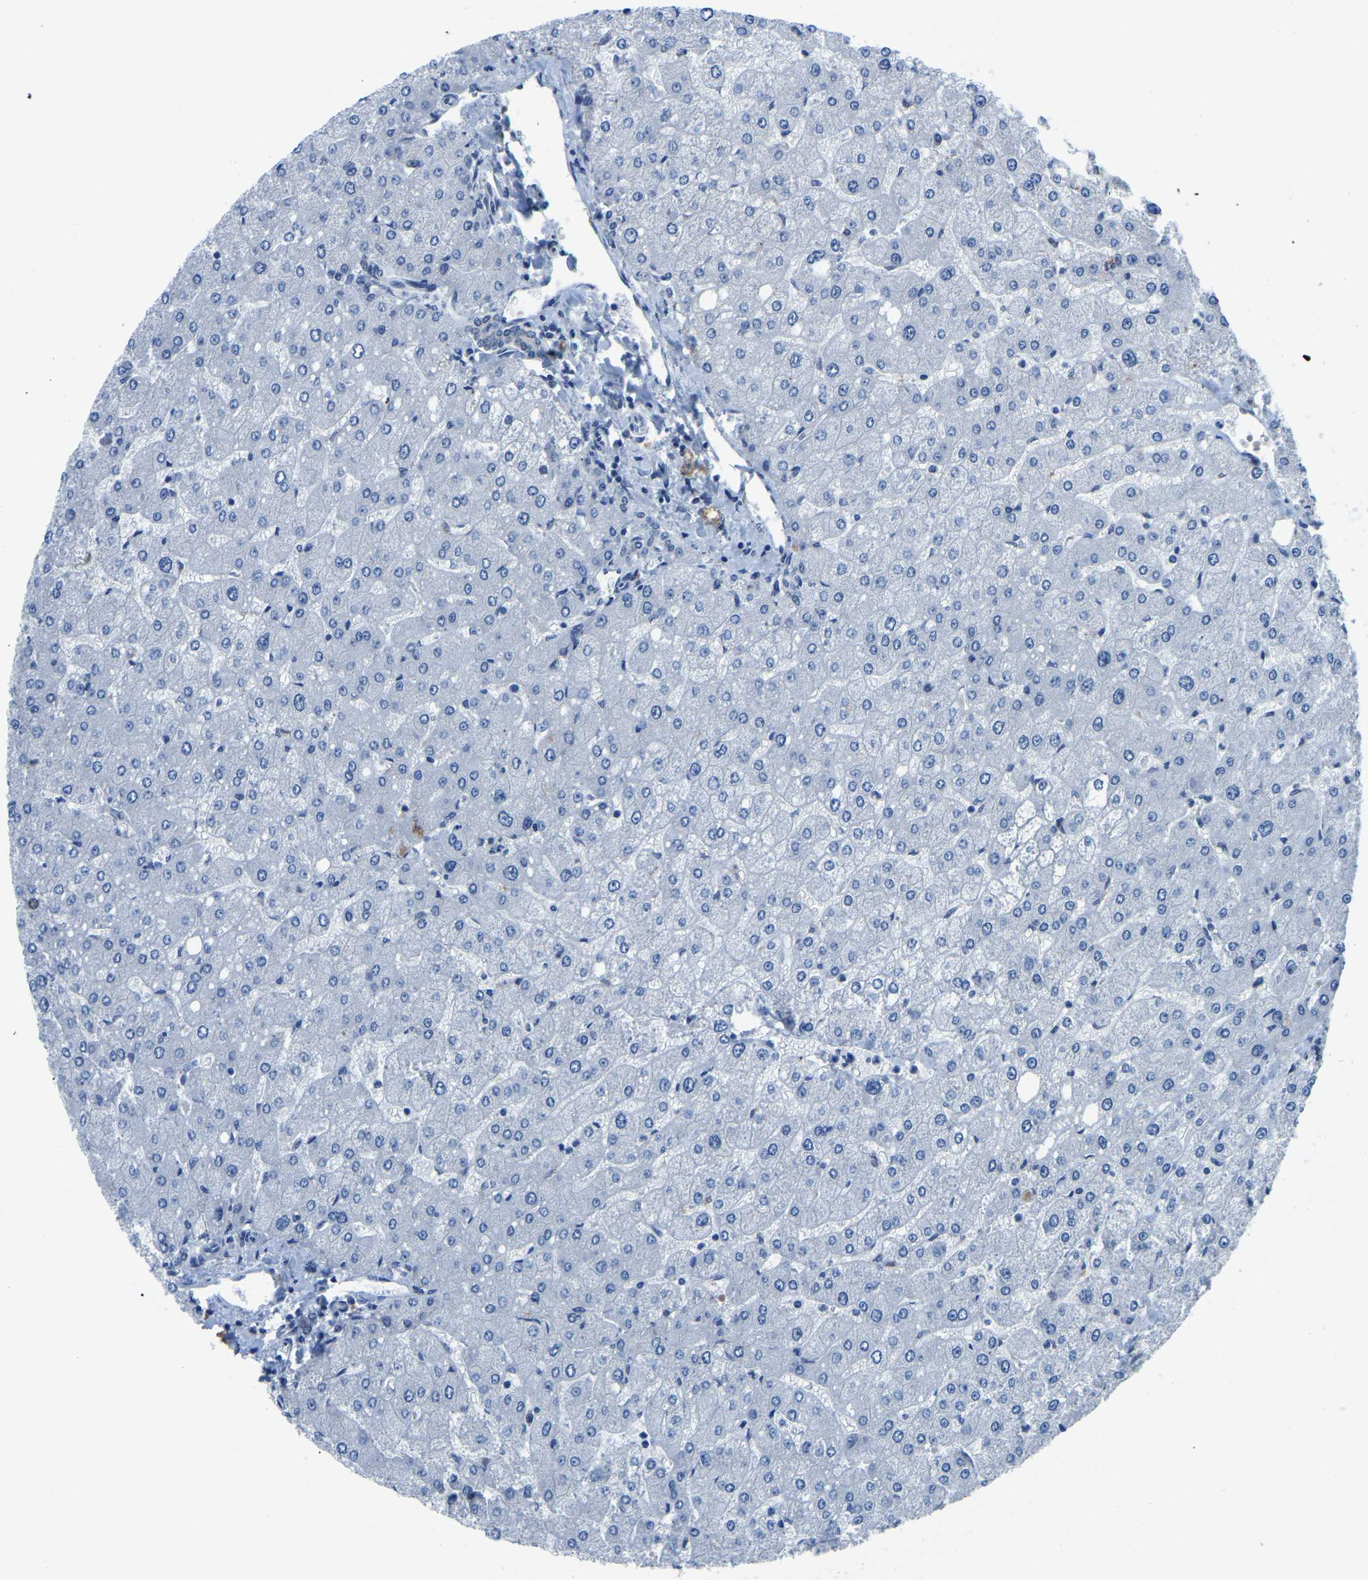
{"staining": {"intensity": "negative", "quantity": "none", "location": "none"}, "tissue": "liver", "cell_type": "Cholangiocytes", "image_type": "normal", "snomed": [{"axis": "morphology", "description": "Normal tissue, NOS"}, {"axis": "topography", "description": "Liver"}], "caption": "Liver stained for a protein using IHC exhibits no staining cholangiocytes.", "gene": "BNIP3L", "patient": {"sex": "male", "age": 55}}